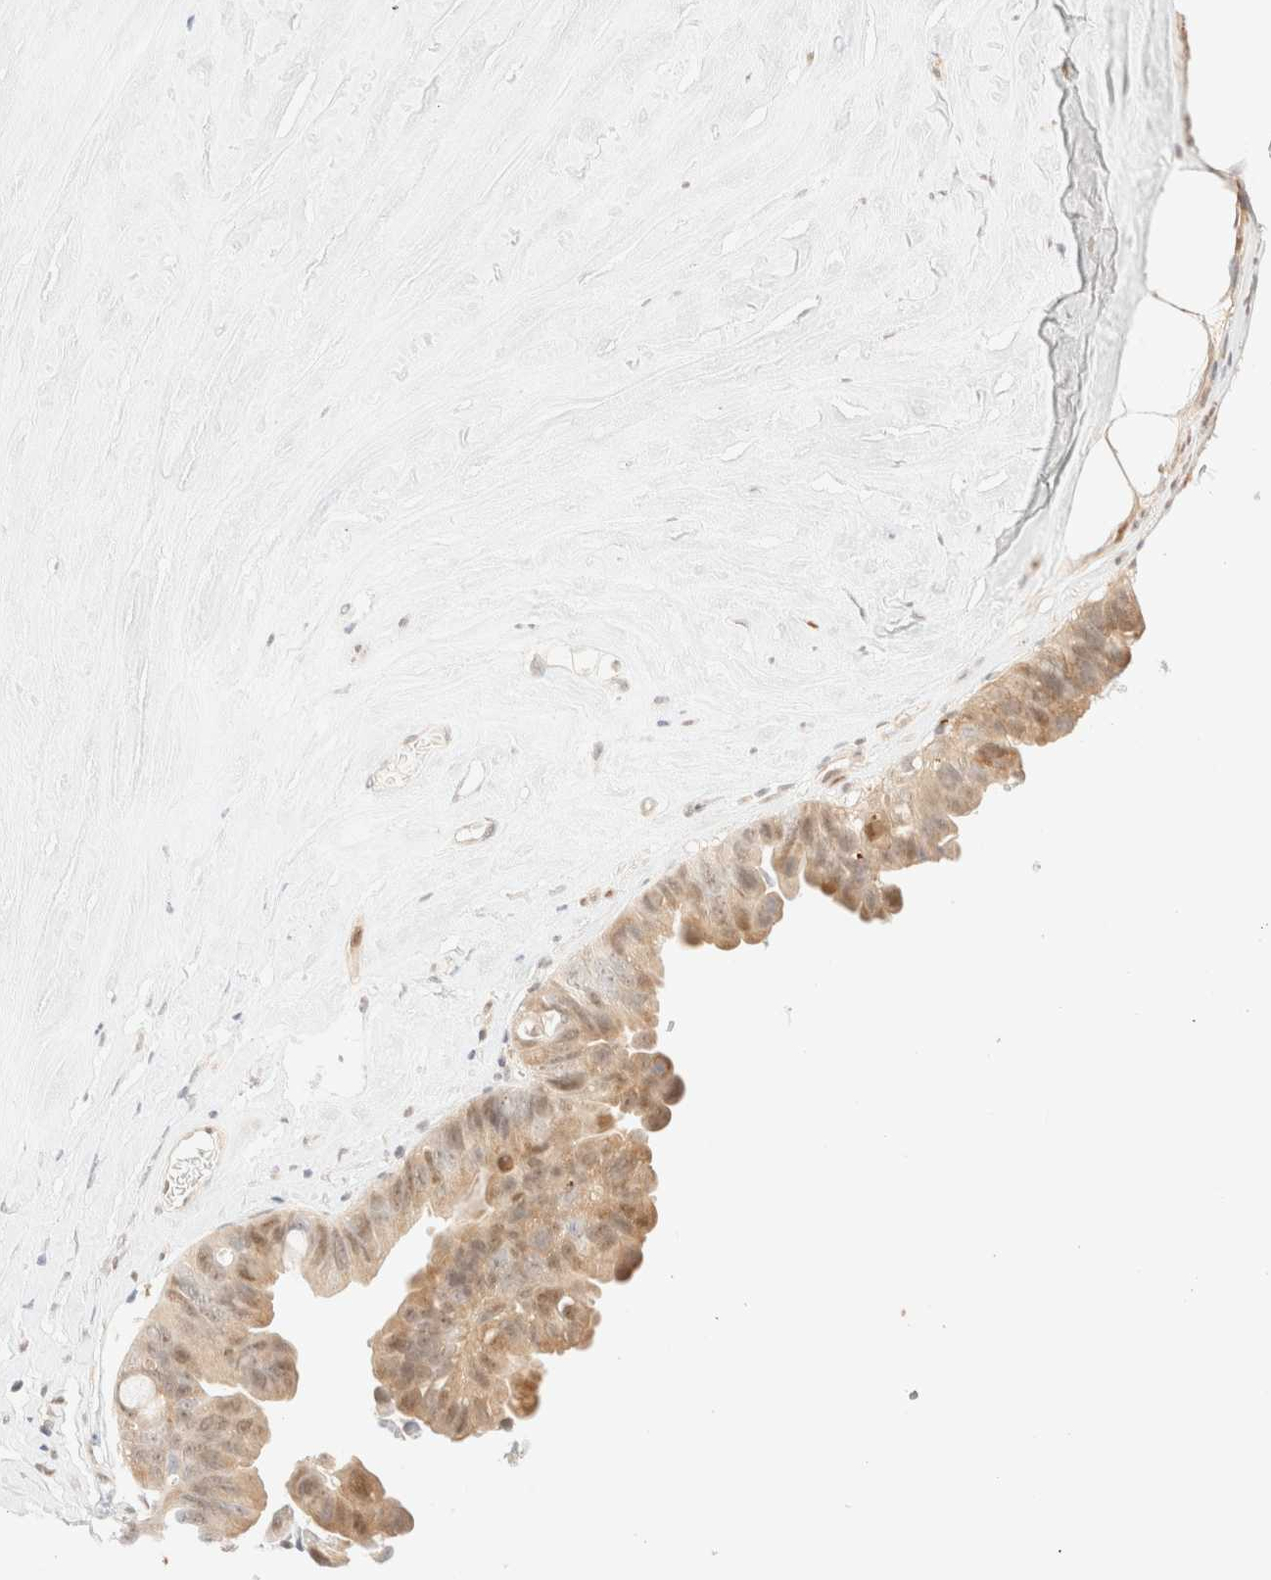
{"staining": {"intensity": "weak", "quantity": ">75%", "location": "cytoplasmic/membranous,nuclear"}, "tissue": "ovarian cancer", "cell_type": "Tumor cells", "image_type": "cancer", "snomed": [{"axis": "morphology", "description": "Cystadenocarcinoma, mucinous, NOS"}, {"axis": "topography", "description": "Ovary"}], "caption": "Immunohistochemistry (IHC) photomicrograph of ovarian cancer (mucinous cystadenocarcinoma) stained for a protein (brown), which exhibits low levels of weak cytoplasmic/membranous and nuclear staining in approximately >75% of tumor cells.", "gene": "TSR1", "patient": {"sex": "female", "age": 61}}